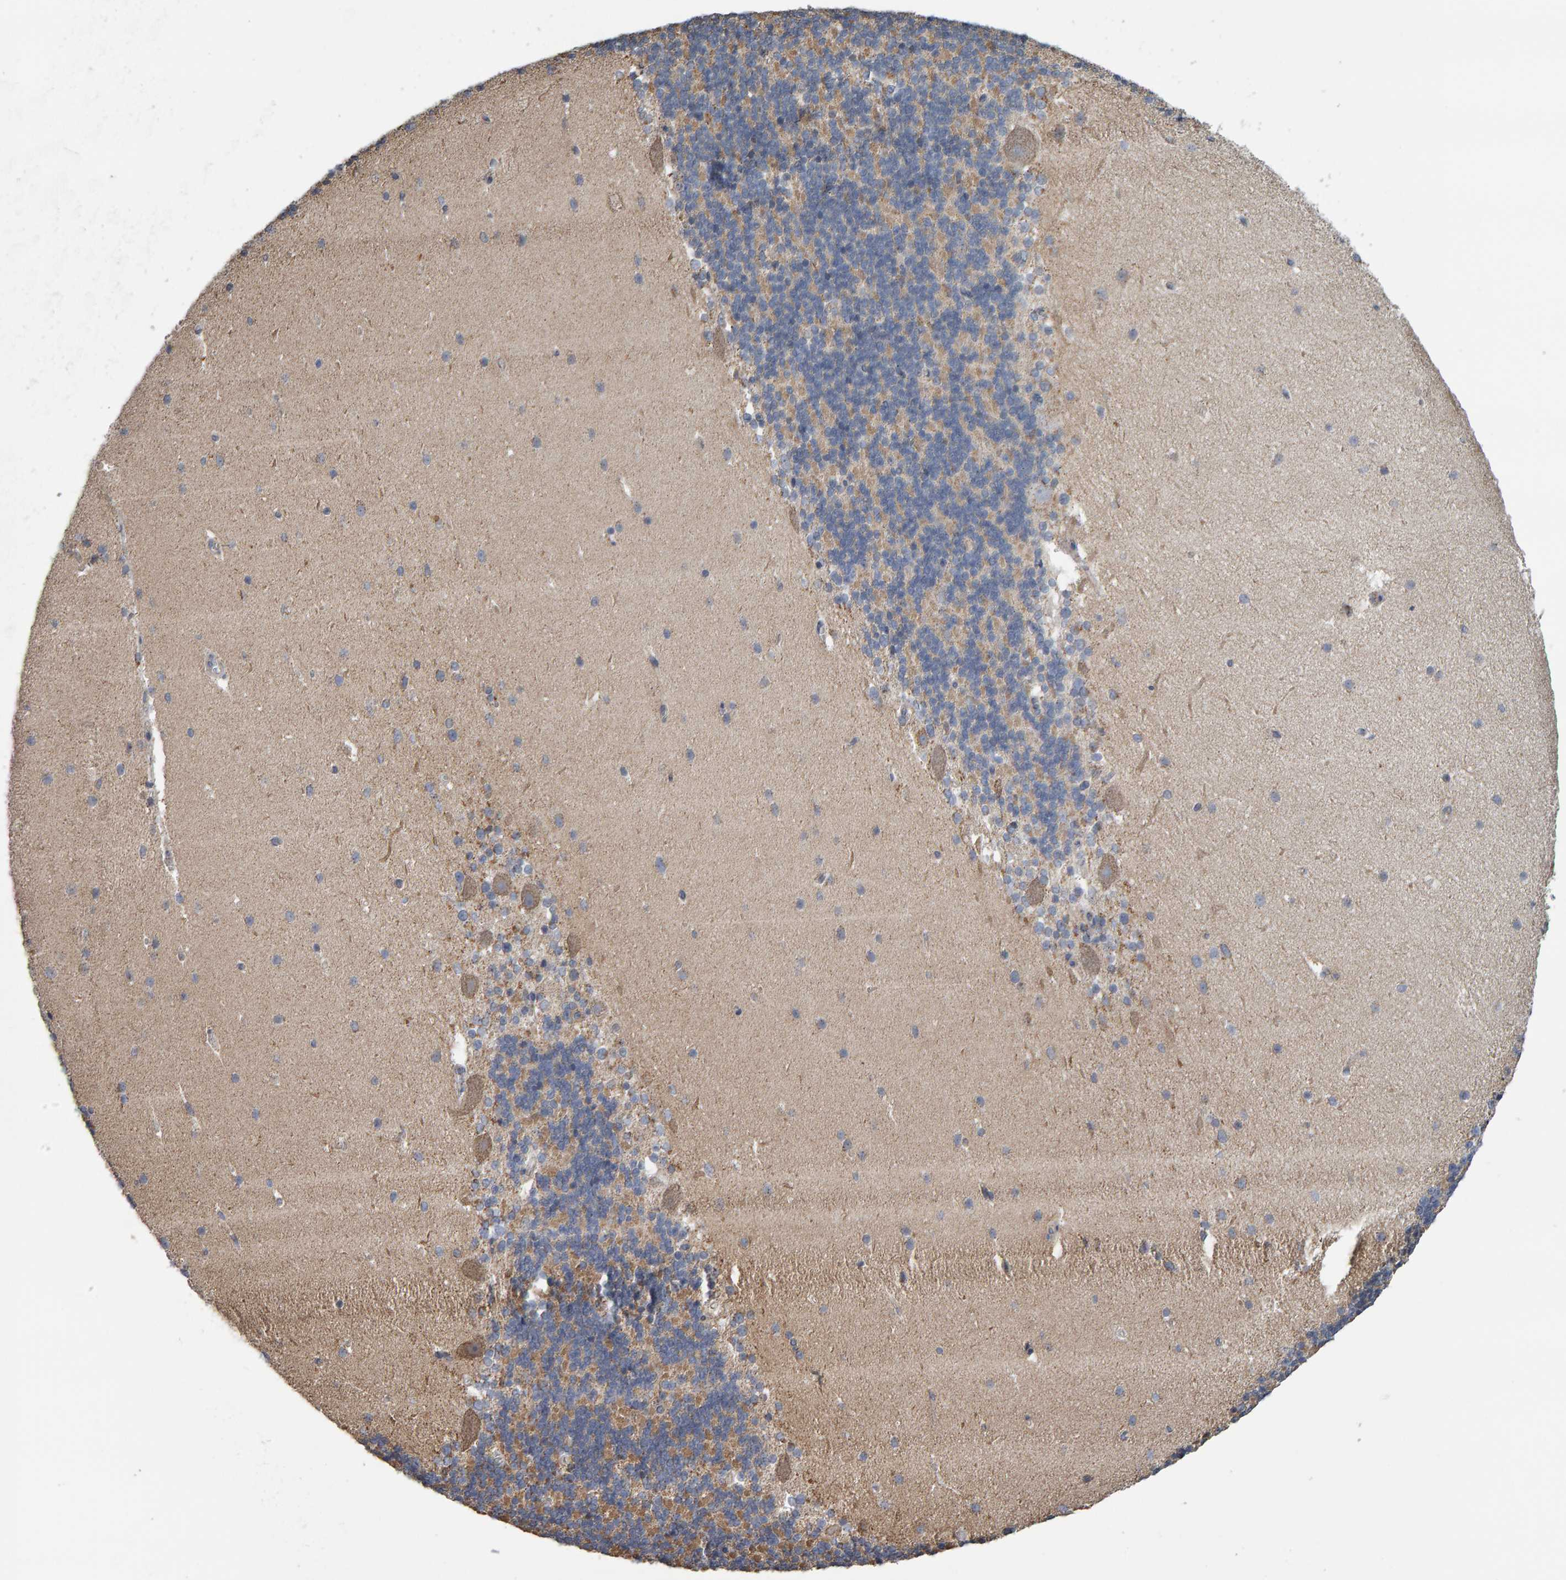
{"staining": {"intensity": "moderate", "quantity": "25%-75%", "location": "cytoplasmic/membranous"}, "tissue": "cerebellum", "cell_type": "Cells in granular layer", "image_type": "normal", "snomed": [{"axis": "morphology", "description": "Normal tissue, NOS"}, {"axis": "topography", "description": "Cerebellum"}], "caption": "A brown stain highlights moderate cytoplasmic/membranous staining of a protein in cells in granular layer of benign human cerebellum. (Brightfield microscopy of DAB IHC at high magnification).", "gene": "TOM1L1", "patient": {"sex": "female", "age": 19}}